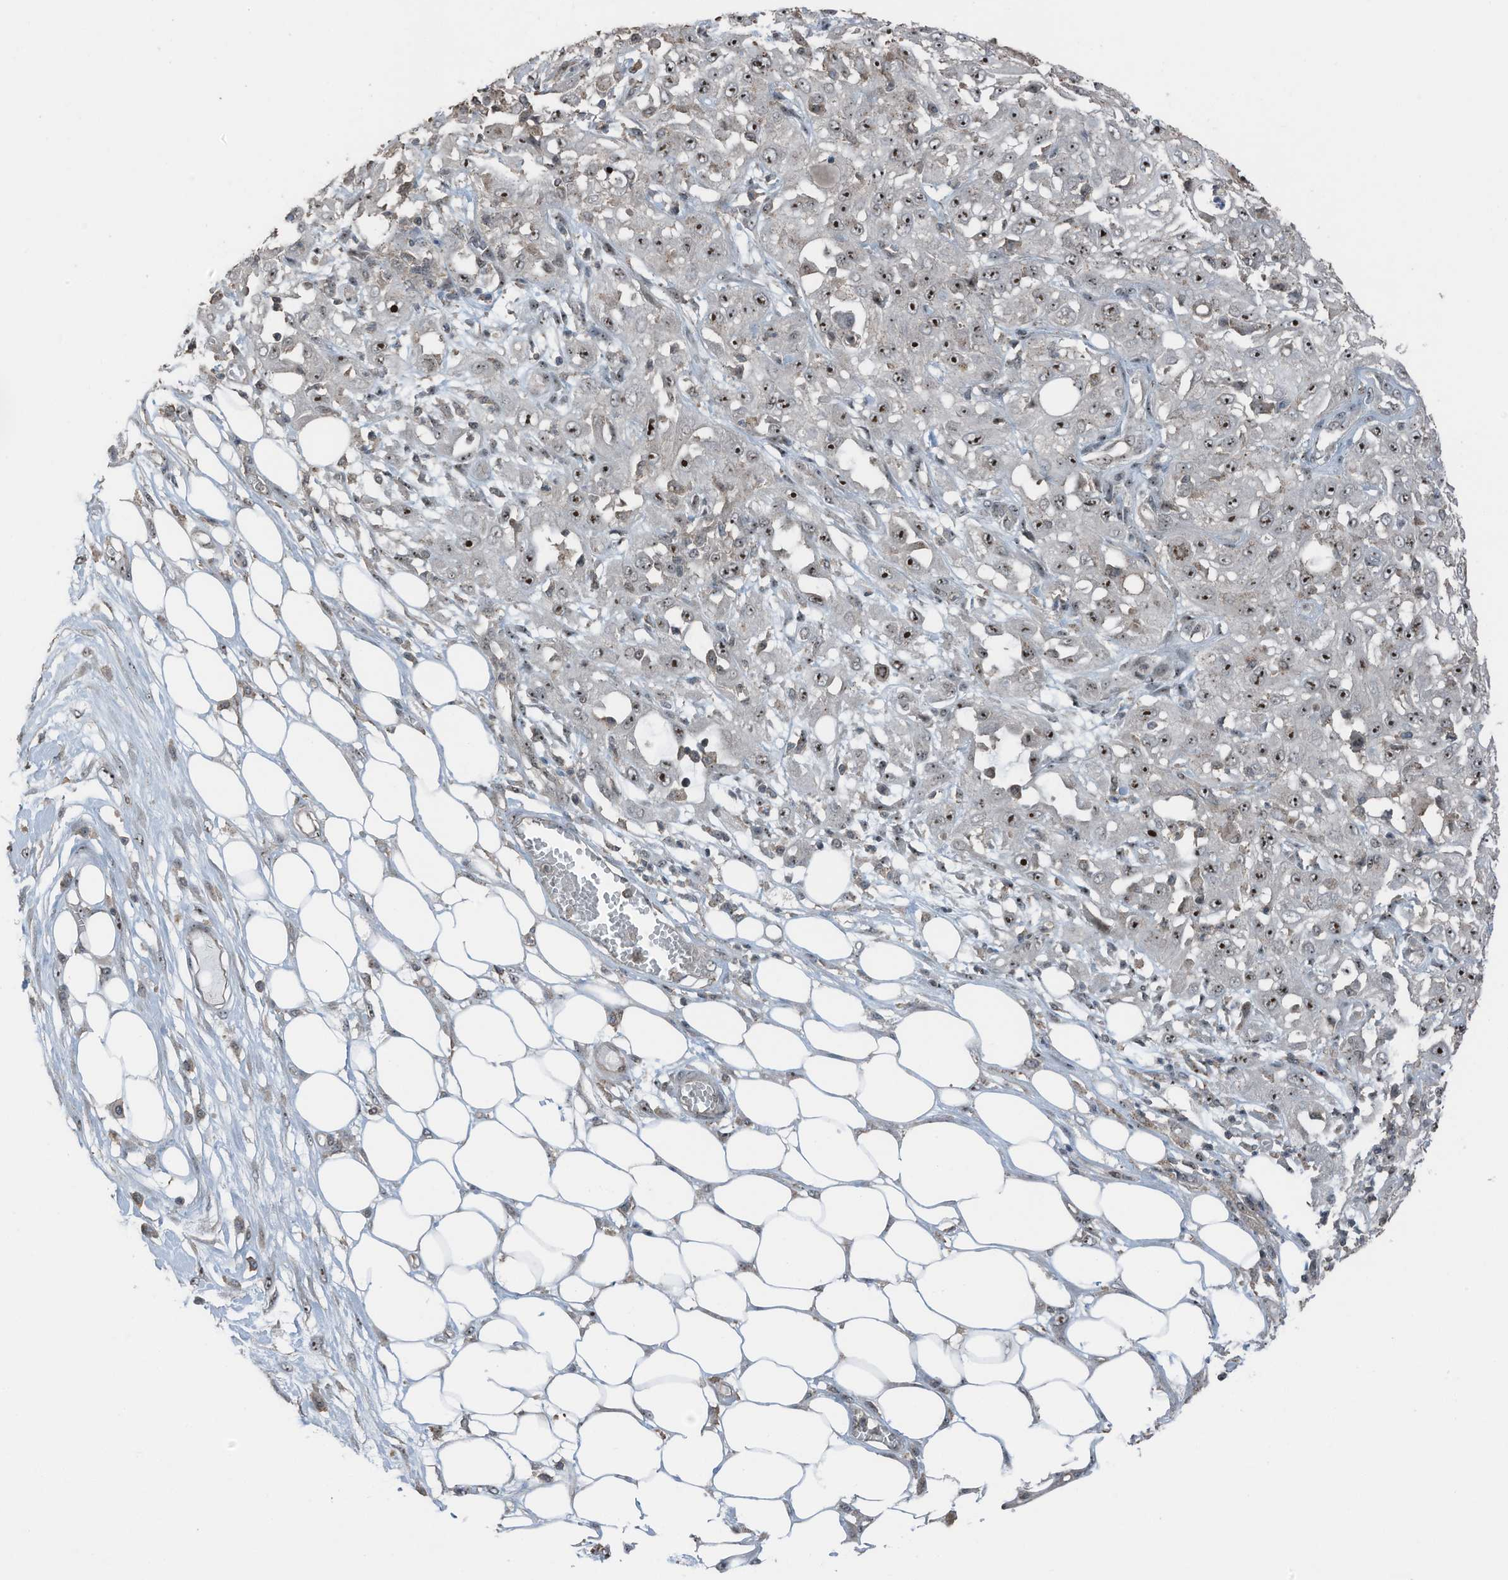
{"staining": {"intensity": "strong", "quantity": "25%-75%", "location": "cytoplasmic/membranous,nuclear"}, "tissue": "skin cancer", "cell_type": "Tumor cells", "image_type": "cancer", "snomed": [{"axis": "morphology", "description": "Squamous cell carcinoma, NOS"}, {"axis": "morphology", "description": "Squamous cell carcinoma, metastatic, NOS"}, {"axis": "topography", "description": "Skin"}, {"axis": "topography", "description": "Lymph node"}], "caption": "A photomicrograph of skin squamous cell carcinoma stained for a protein demonstrates strong cytoplasmic/membranous and nuclear brown staining in tumor cells. The protein of interest is stained brown, and the nuclei are stained in blue (DAB IHC with brightfield microscopy, high magnification).", "gene": "UTP3", "patient": {"sex": "male", "age": 75}}